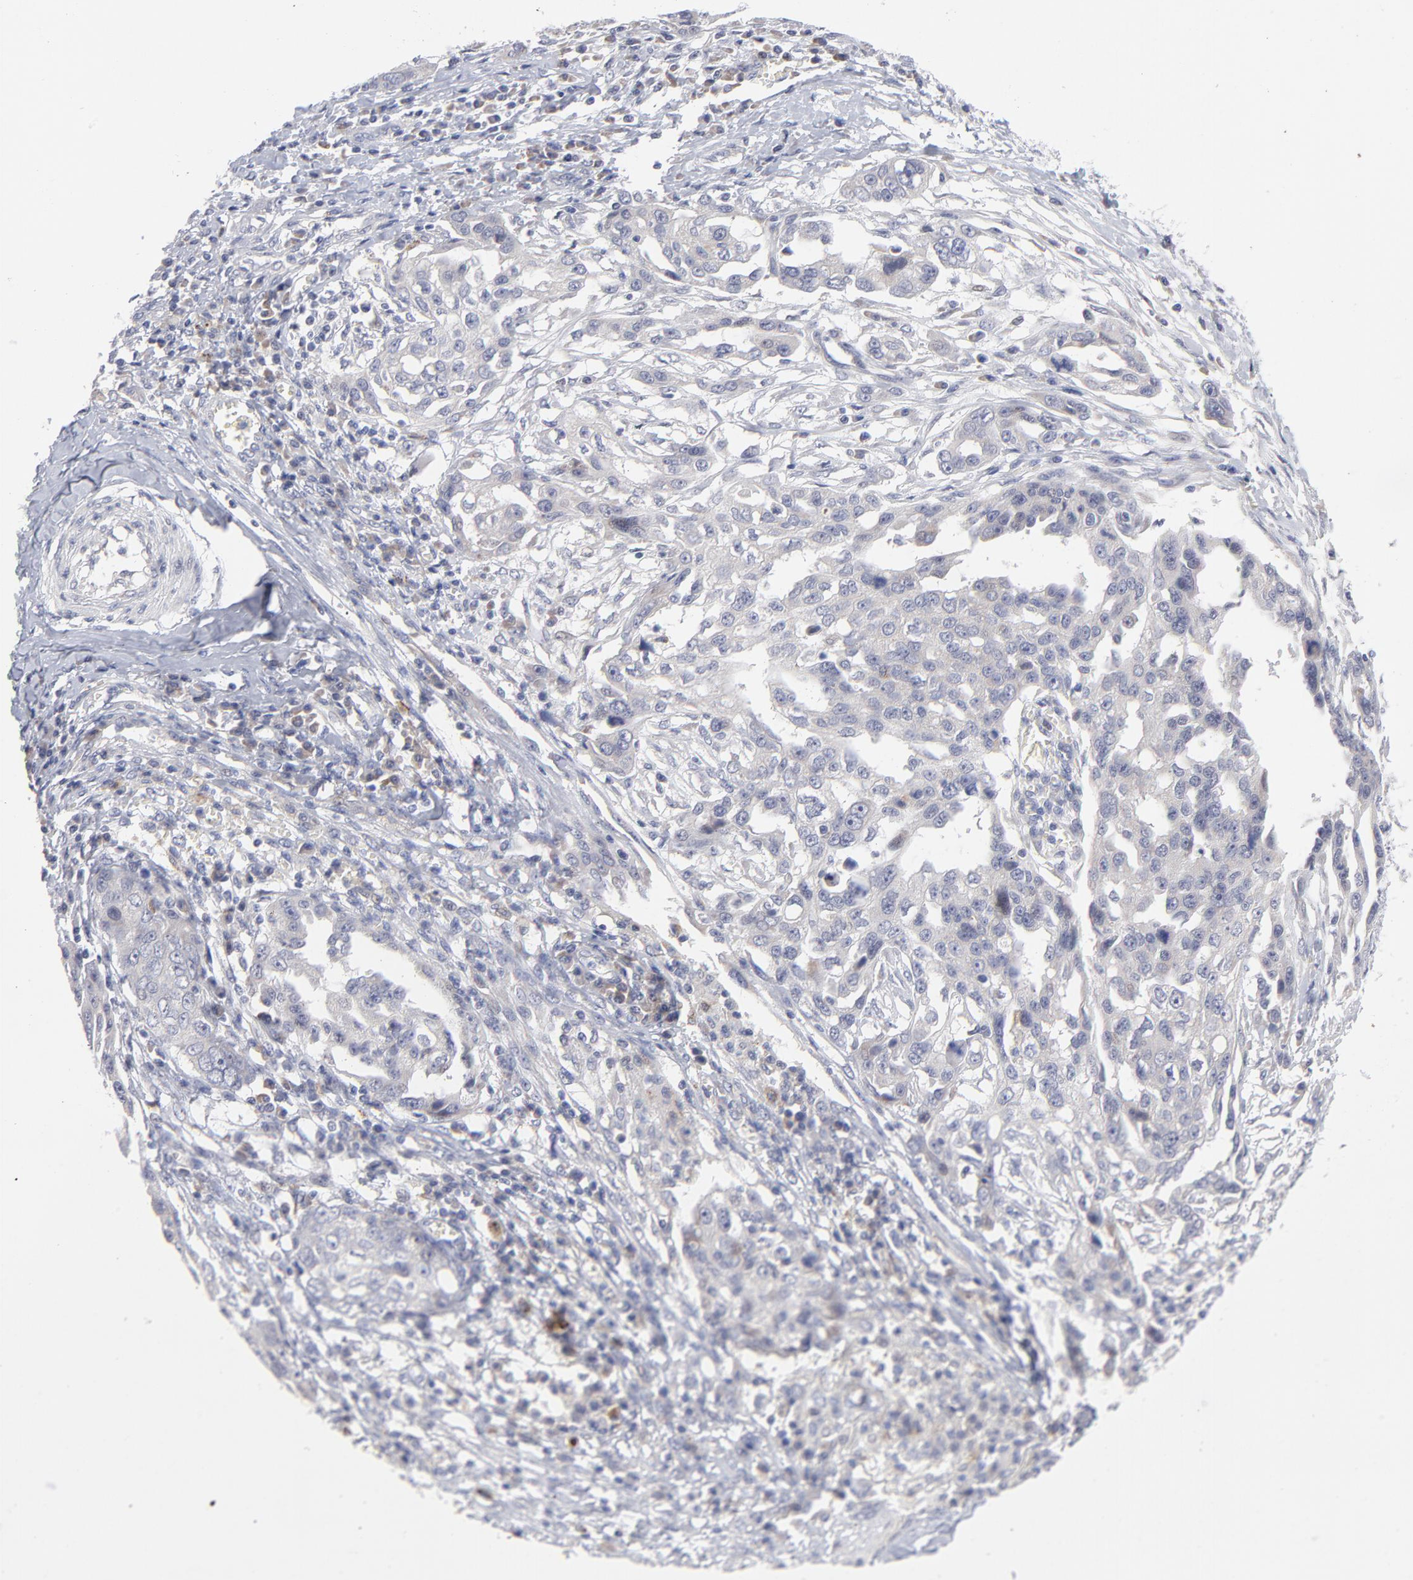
{"staining": {"intensity": "negative", "quantity": "none", "location": "none"}, "tissue": "ovarian cancer", "cell_type": "Tumor cells", "image_type": "cancer", "snomed": [{"axis": "morphology", "description": "Carcinoma, endometroid"}, {"axis": "topography", "description": "Ovary"}], "caption": "A high-resolution histopathology image shows immunohistochemistry staining of ovarian endometroid carcinoma, which exhibits no significant positivity in tumor cells.", "gene": "RPS24", "patient": {"sex": "female", "age": 75}}